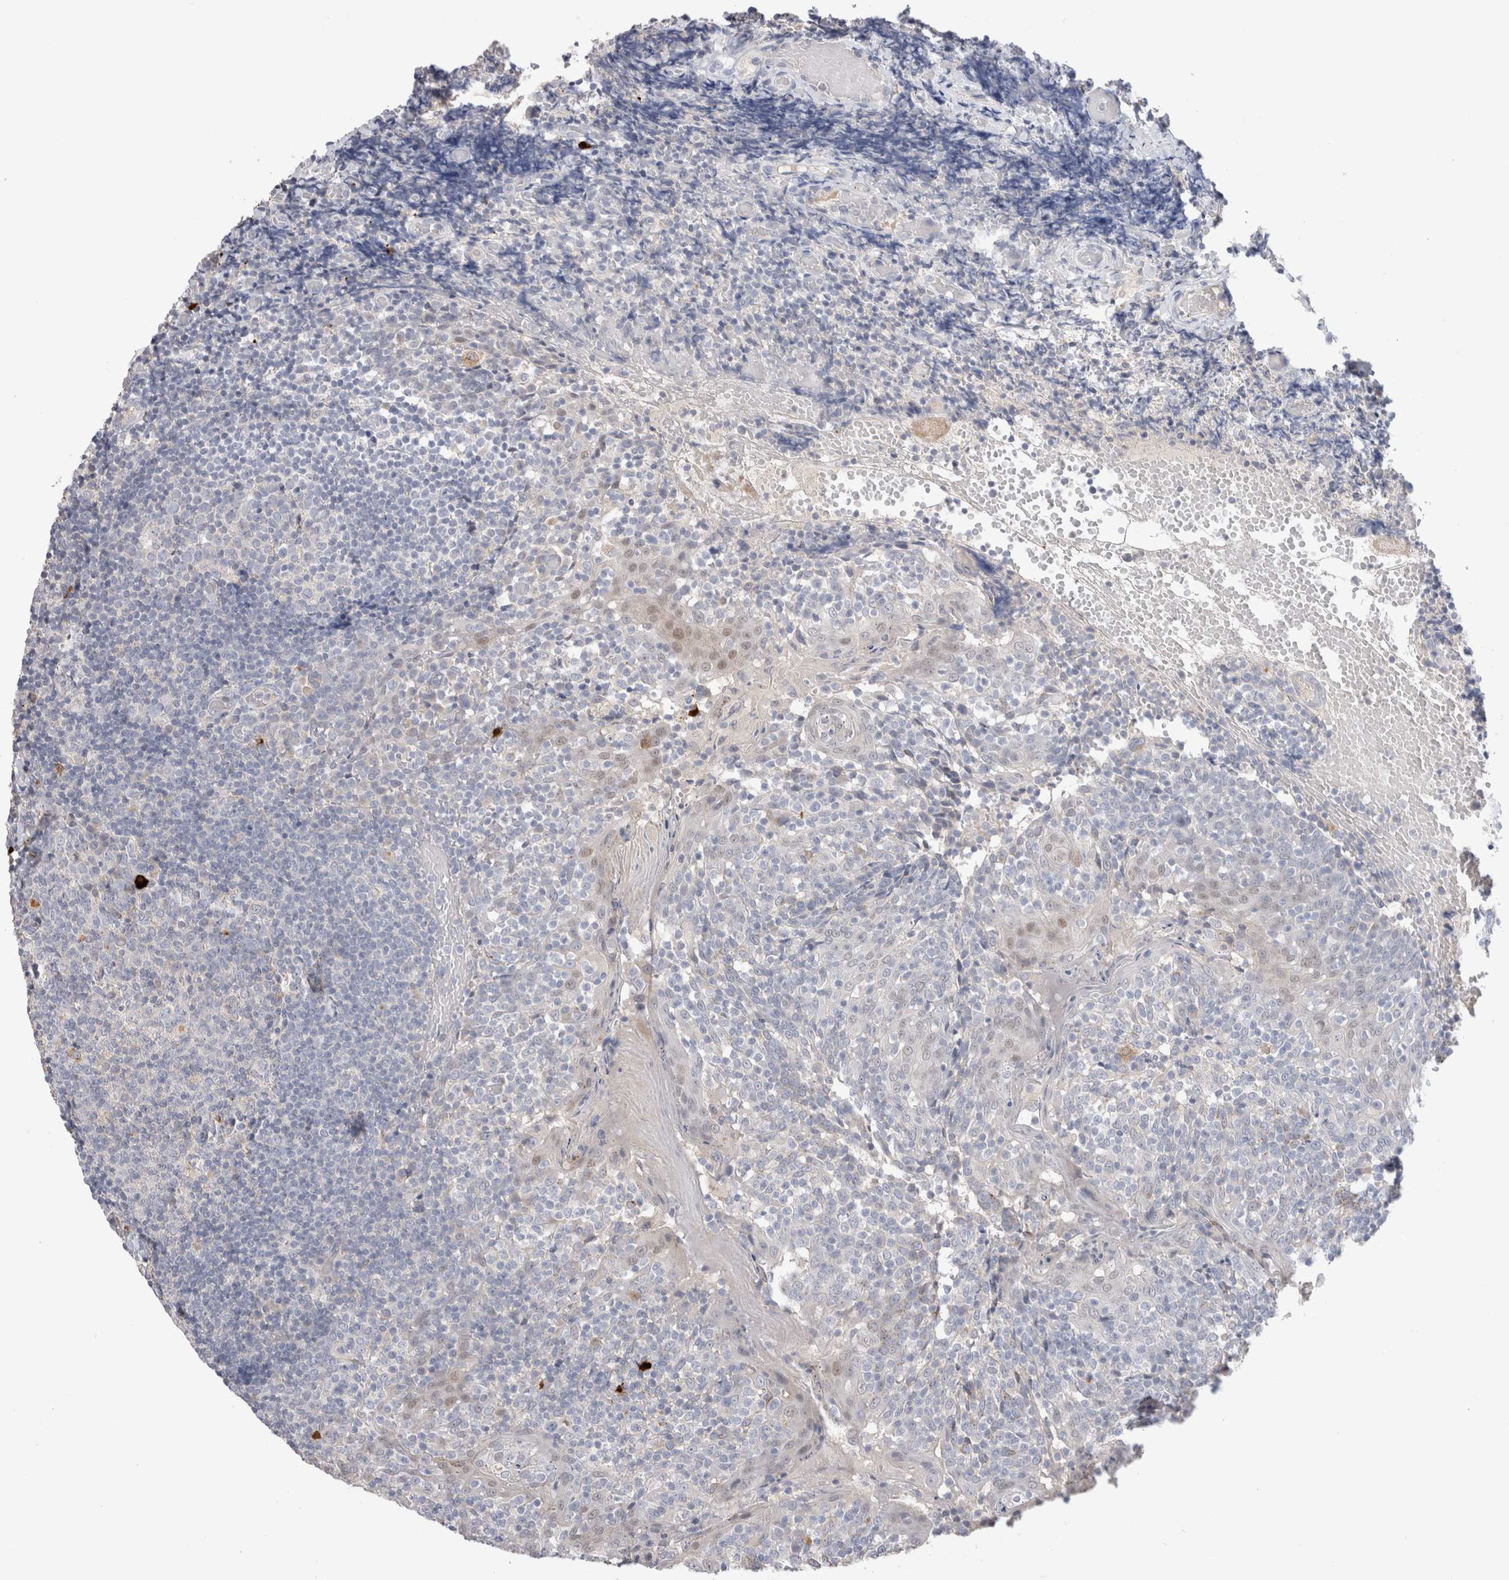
{"staining": {"intensity": "negative", "quantity": "none", "location": "none"}, "tissue": "tonsil", "cell_type": "Germinal center cells", "image_type": "normal", "snomed": [{"axis": "morphology", "description": "Normal tissue, NOS"}, {"axis": "topography", "description": "Tonsil"}], "caption": "A high-resolution image shows immunohistochemistry staining of benign tonsil, which reveals no significant expression in germinal center cells. (DAB (3,3'-diaminobenzidine) immunohistochemistry (IHC), high magnification).", "gene": "HPGDS", "patient": {"sex": "female", "age": 19}}